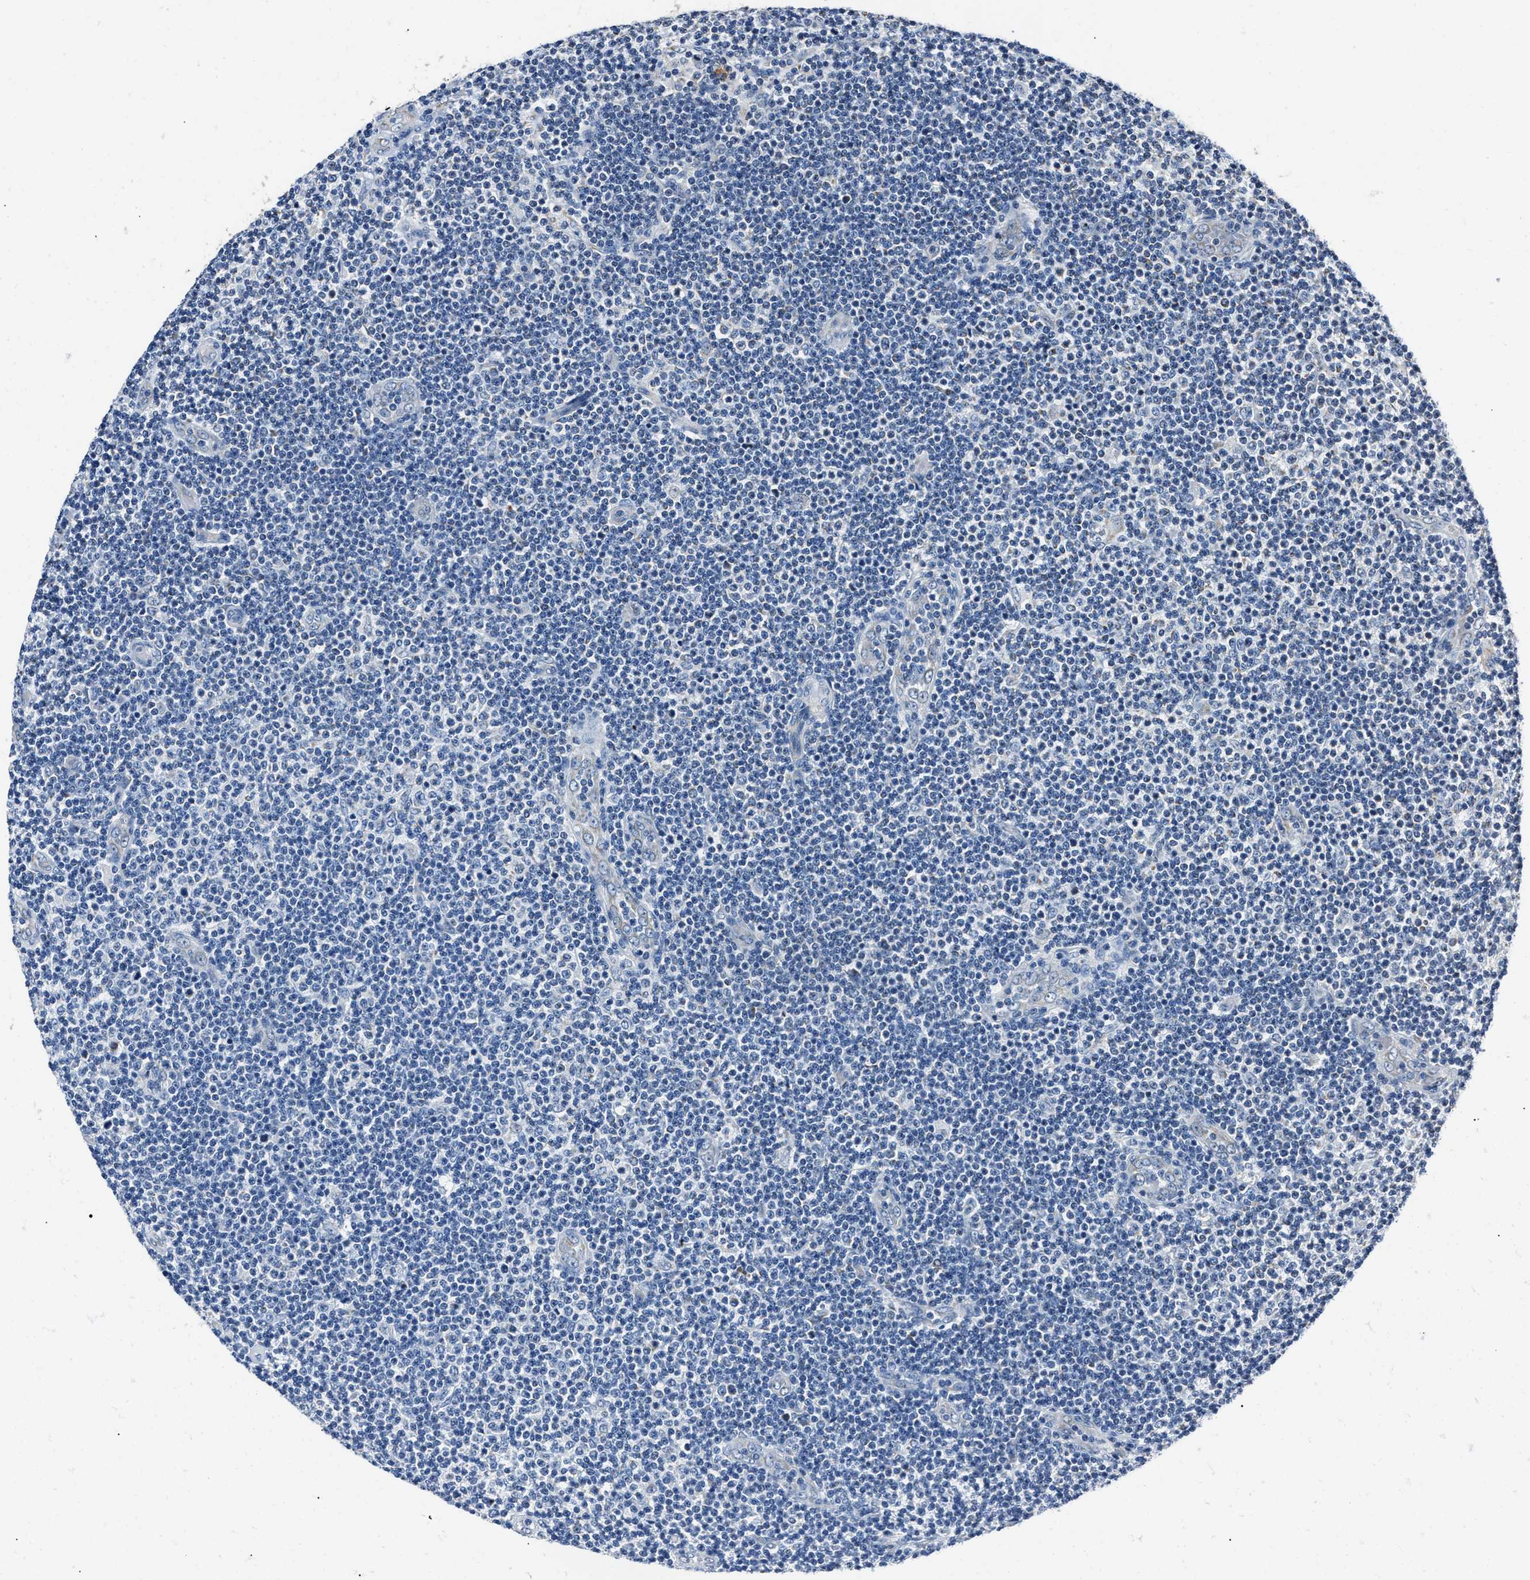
{"staining": {"intensity": "negative", "quantity": "none", "location": "none"}, "tissue": "lymphoma", "cell_type": "Tumor cells", "image_type": "cancer", "snomed": [{"axis": "morphology", "description": "Malignant lymphoma, non-Hodgkin's type, Low grade"}, {"axis": "topography", "description": "Lymph node"}], "caption": "High magnification brightfield microscopy of lymphoma stained with DAB (brown) and counterstained with hematoxylin (blue): tumor cells show no significant staining.", "gene": "NSUN5", "patient": {"sex": "male", "age": 83}}